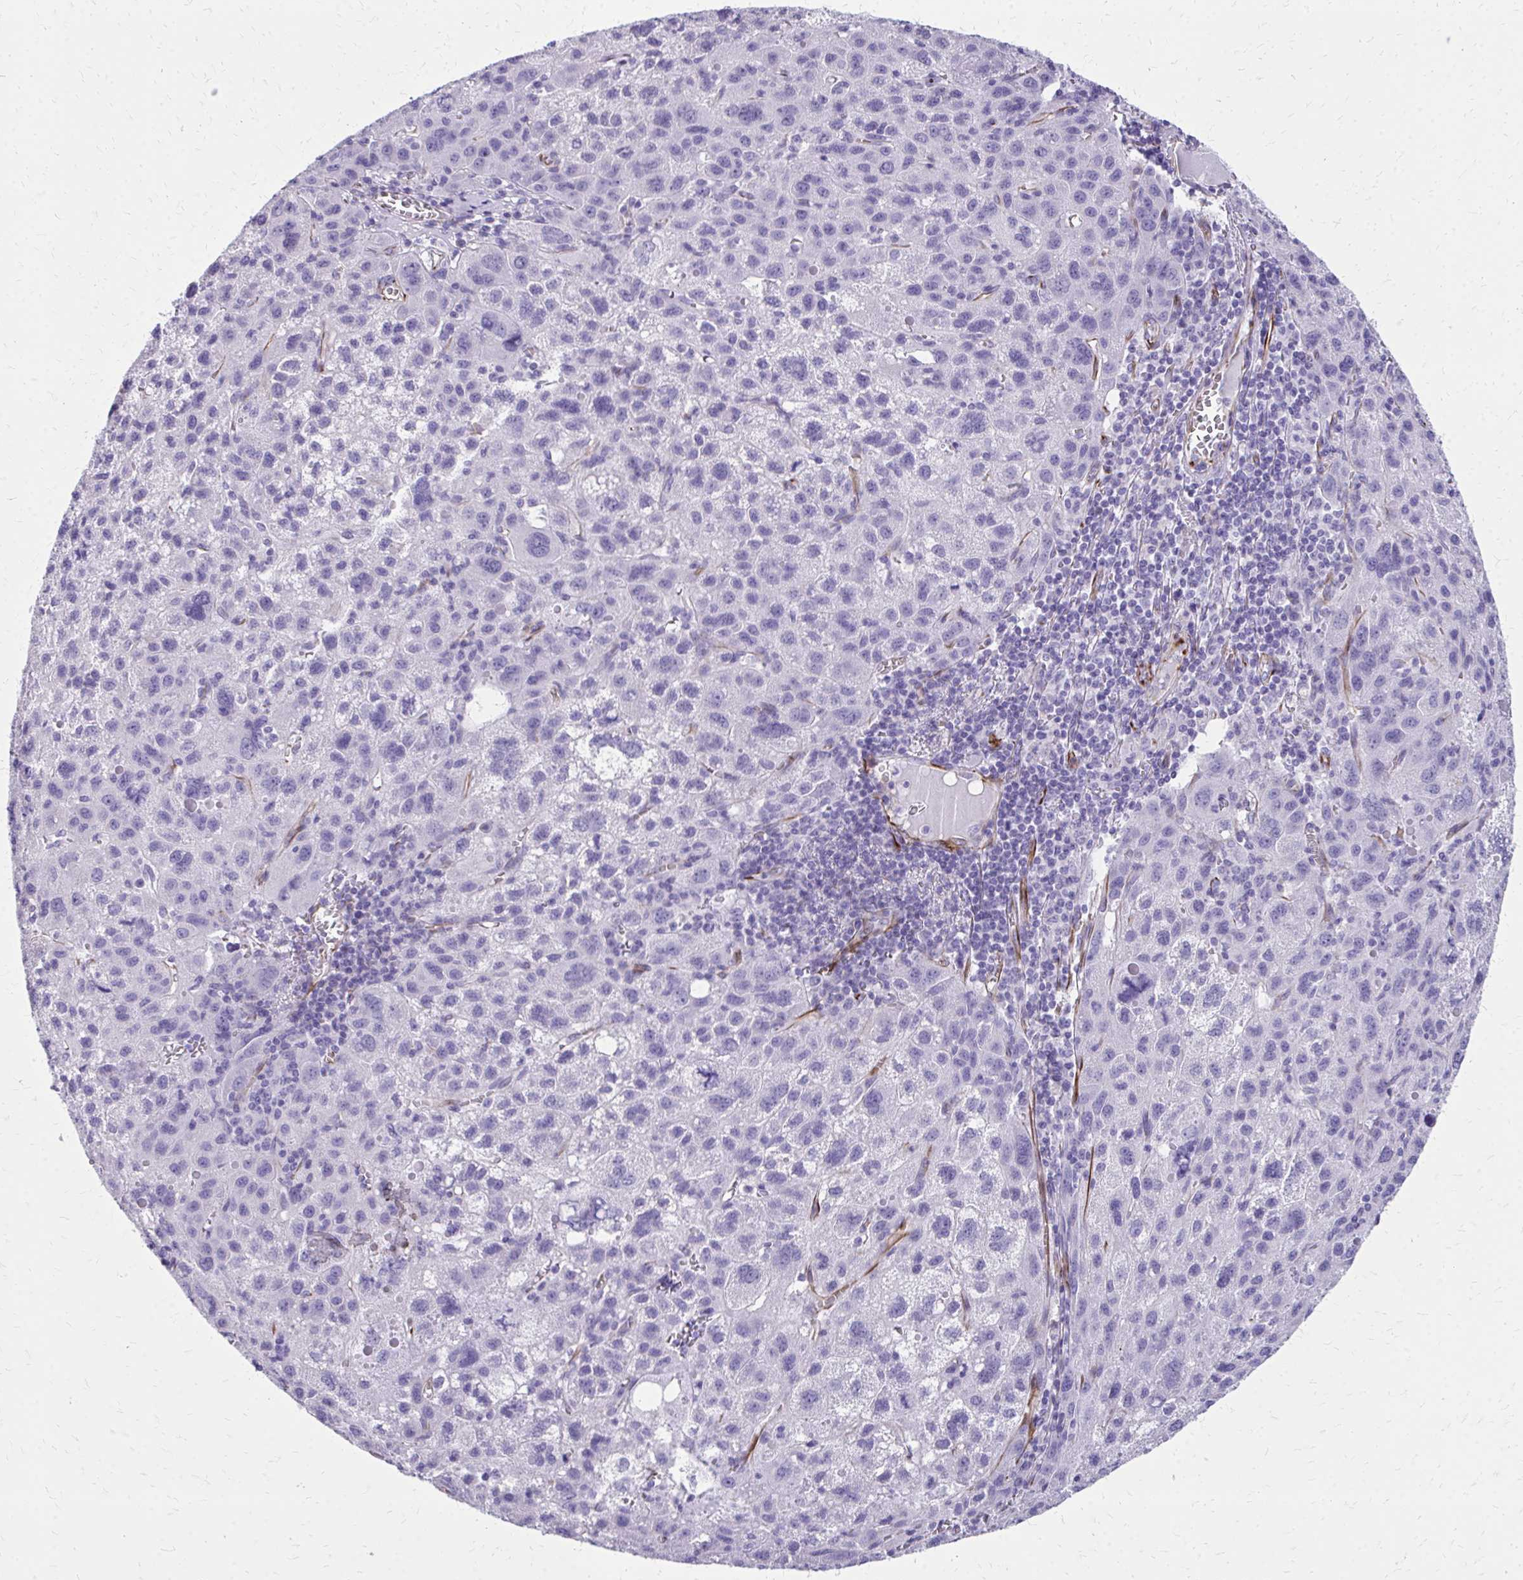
{"staining": {"intensity": "negative", "quantity": "none", "location": "none"}, "tissue": "liver cancer", "cell_type": "Tumor cells", "image_type": "cancer", "snomed": [{"axis": "morphology", "description": "Carcinoma, Hepatocellular, NOS"}, {"axis": "topography", "description": "Liver"}], "caption": "The IHC photomicrograph has no significant staining in tumor cells of hepatocellular carcinoma (liver) tissue.", "gene": "TRIM6", "patient": {"sex": "female", "age": 77}}